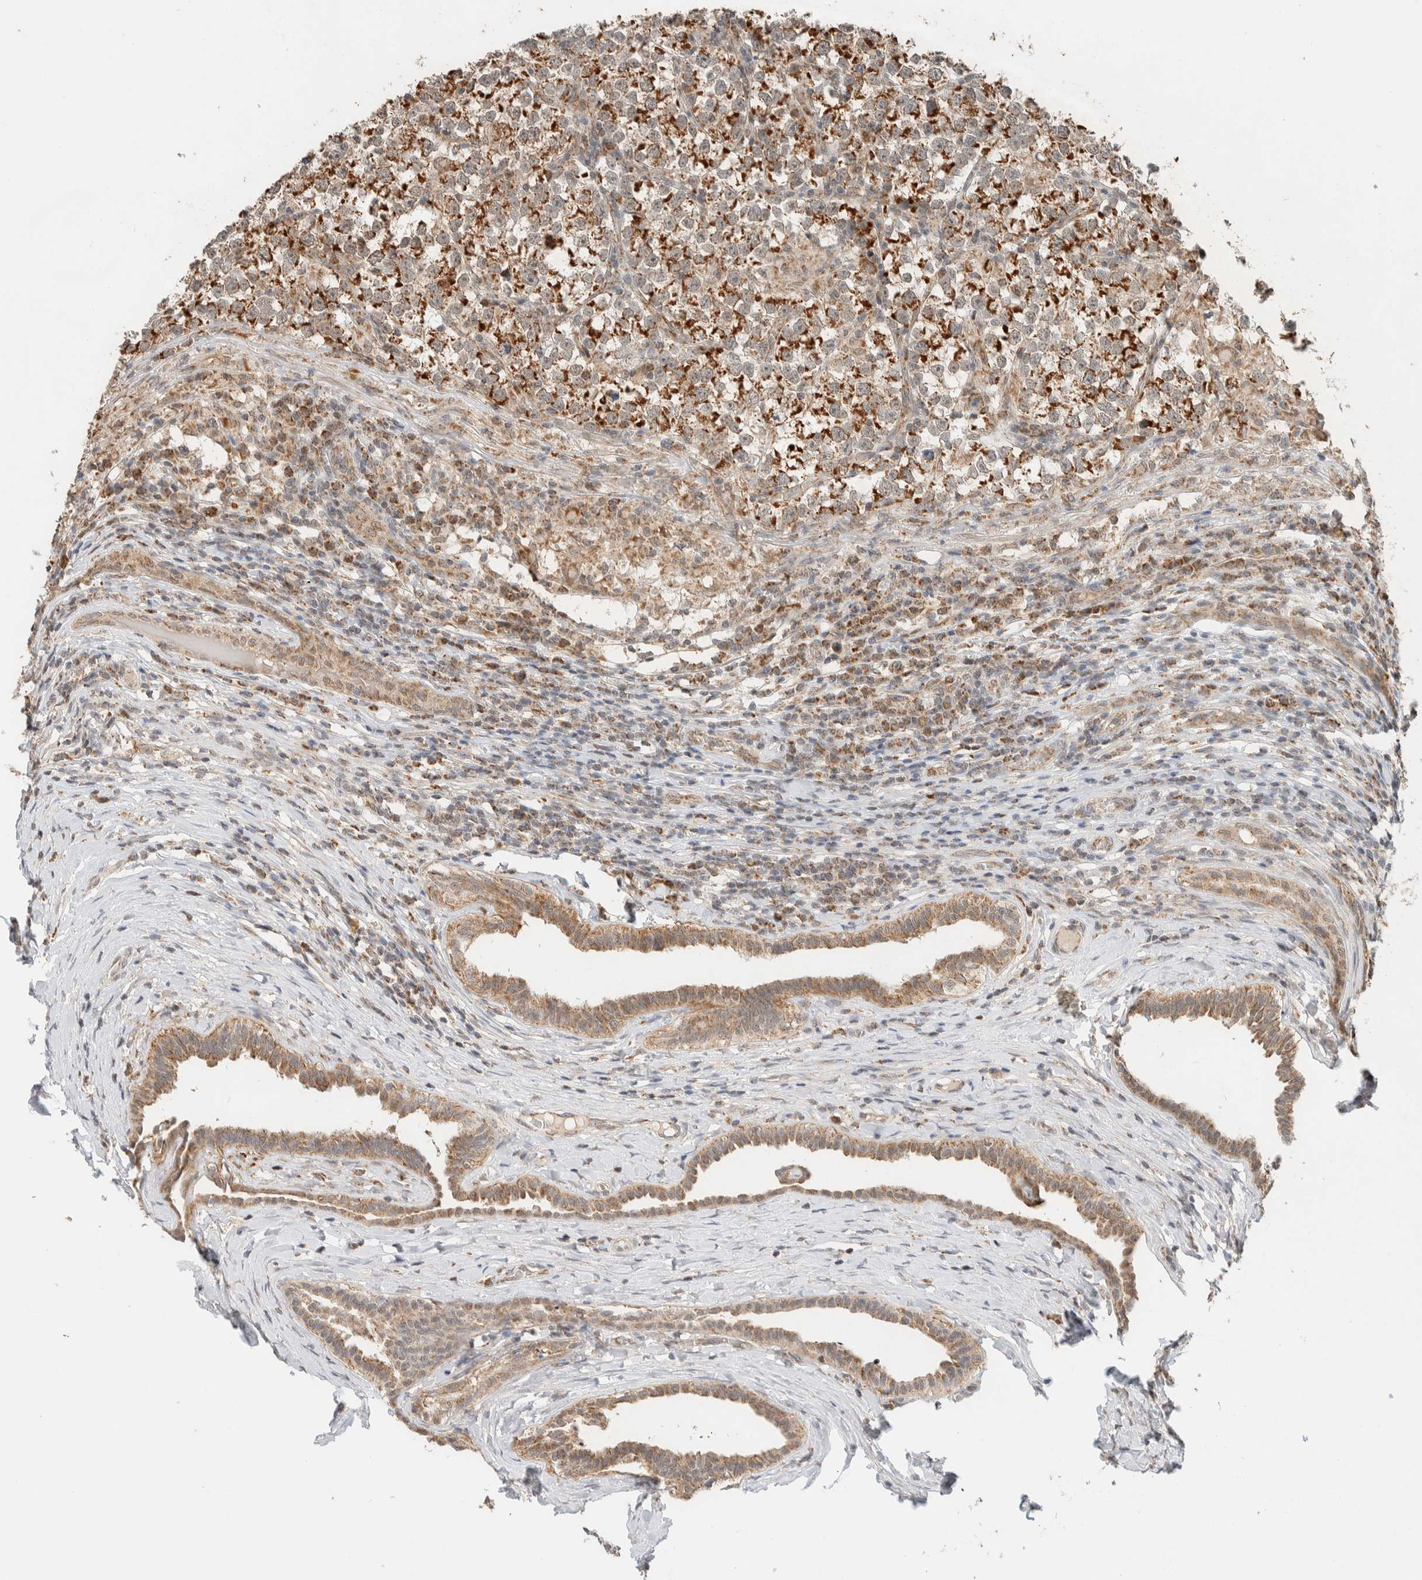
{"staining": {"intensity": "moderate", "quantity": ">75%", "location": "cytoplasmic/membranous"}, "tissue": "testis cancer", "cell_type": "Tumor cells", "image_type": "cancer", "snomed": [{"axis": "morphology", "description": "Normal tissue, NOS"}, {"axis": "morphology", "description": "Seminoma, NOS"}, {"axis": "topography", "description": "Testis"}], "caption": "Tumor cells exhibit medium levels of moderate cytoplasmic/membranous staining in about >75% of cells in testis seminoma.", "gene": "MRPL41", "patient": {"sex": "male", "age": 43}}